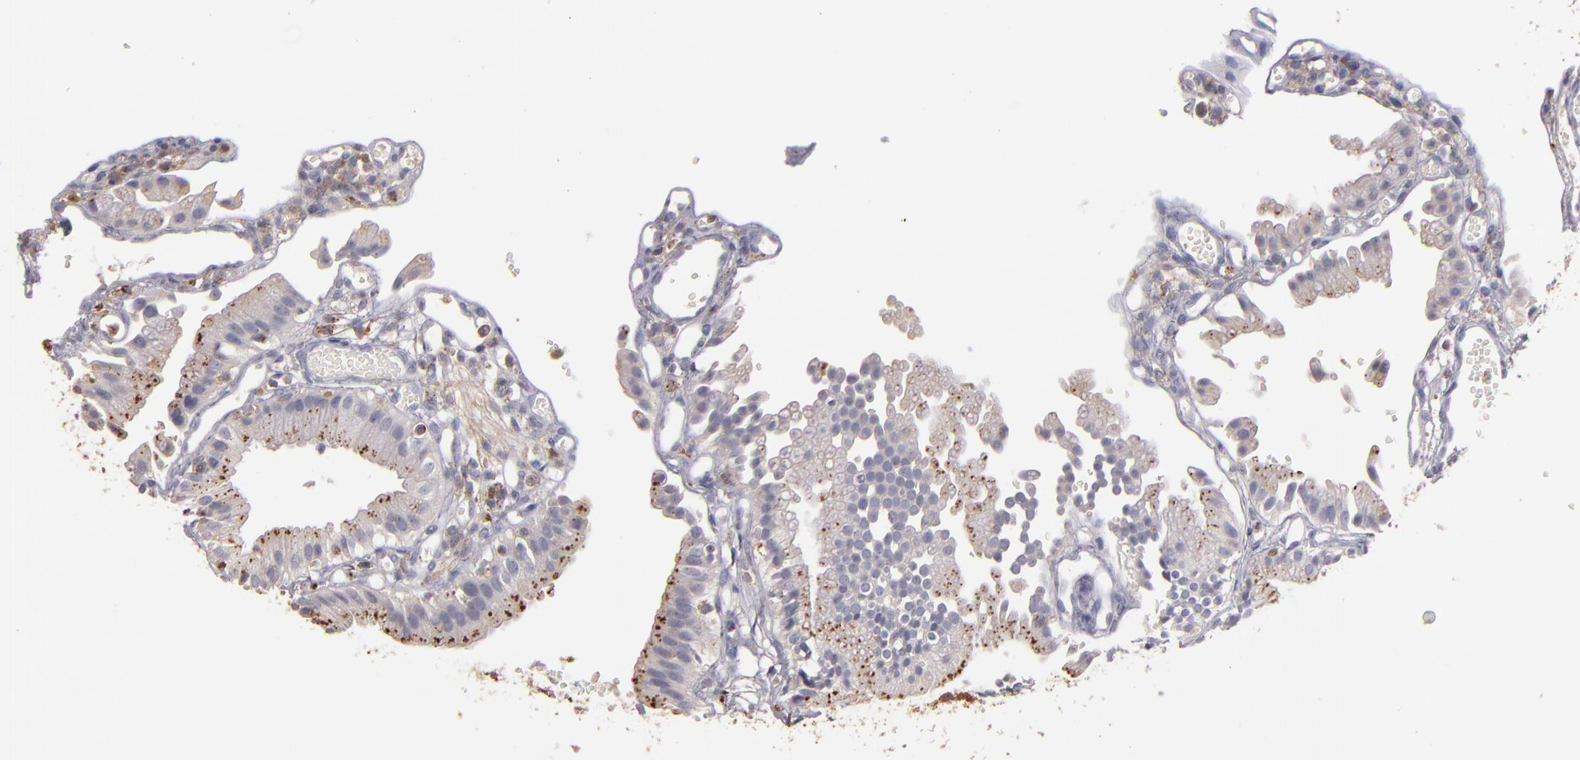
{"staining": {"intensity": "weak", "quantity": ">75%", "location": "cytoplasmic/membranous"}, "tissue": "gallbladder", "cell_type": "Glandular cells", "image_type": "normal", "snomed": [{"axis": "morphology", "description": "Normal tissue, NOS"}, {"axis": "topography", "description": "Gallbladder"}], "caption": "Gallbladder stained with a brown dye reveals weak cytoplasmic/membranous positive expression in about >75% of glandular cells.", "gene": "TRAF1", "patient": {"sex": "male", "age": 65}}